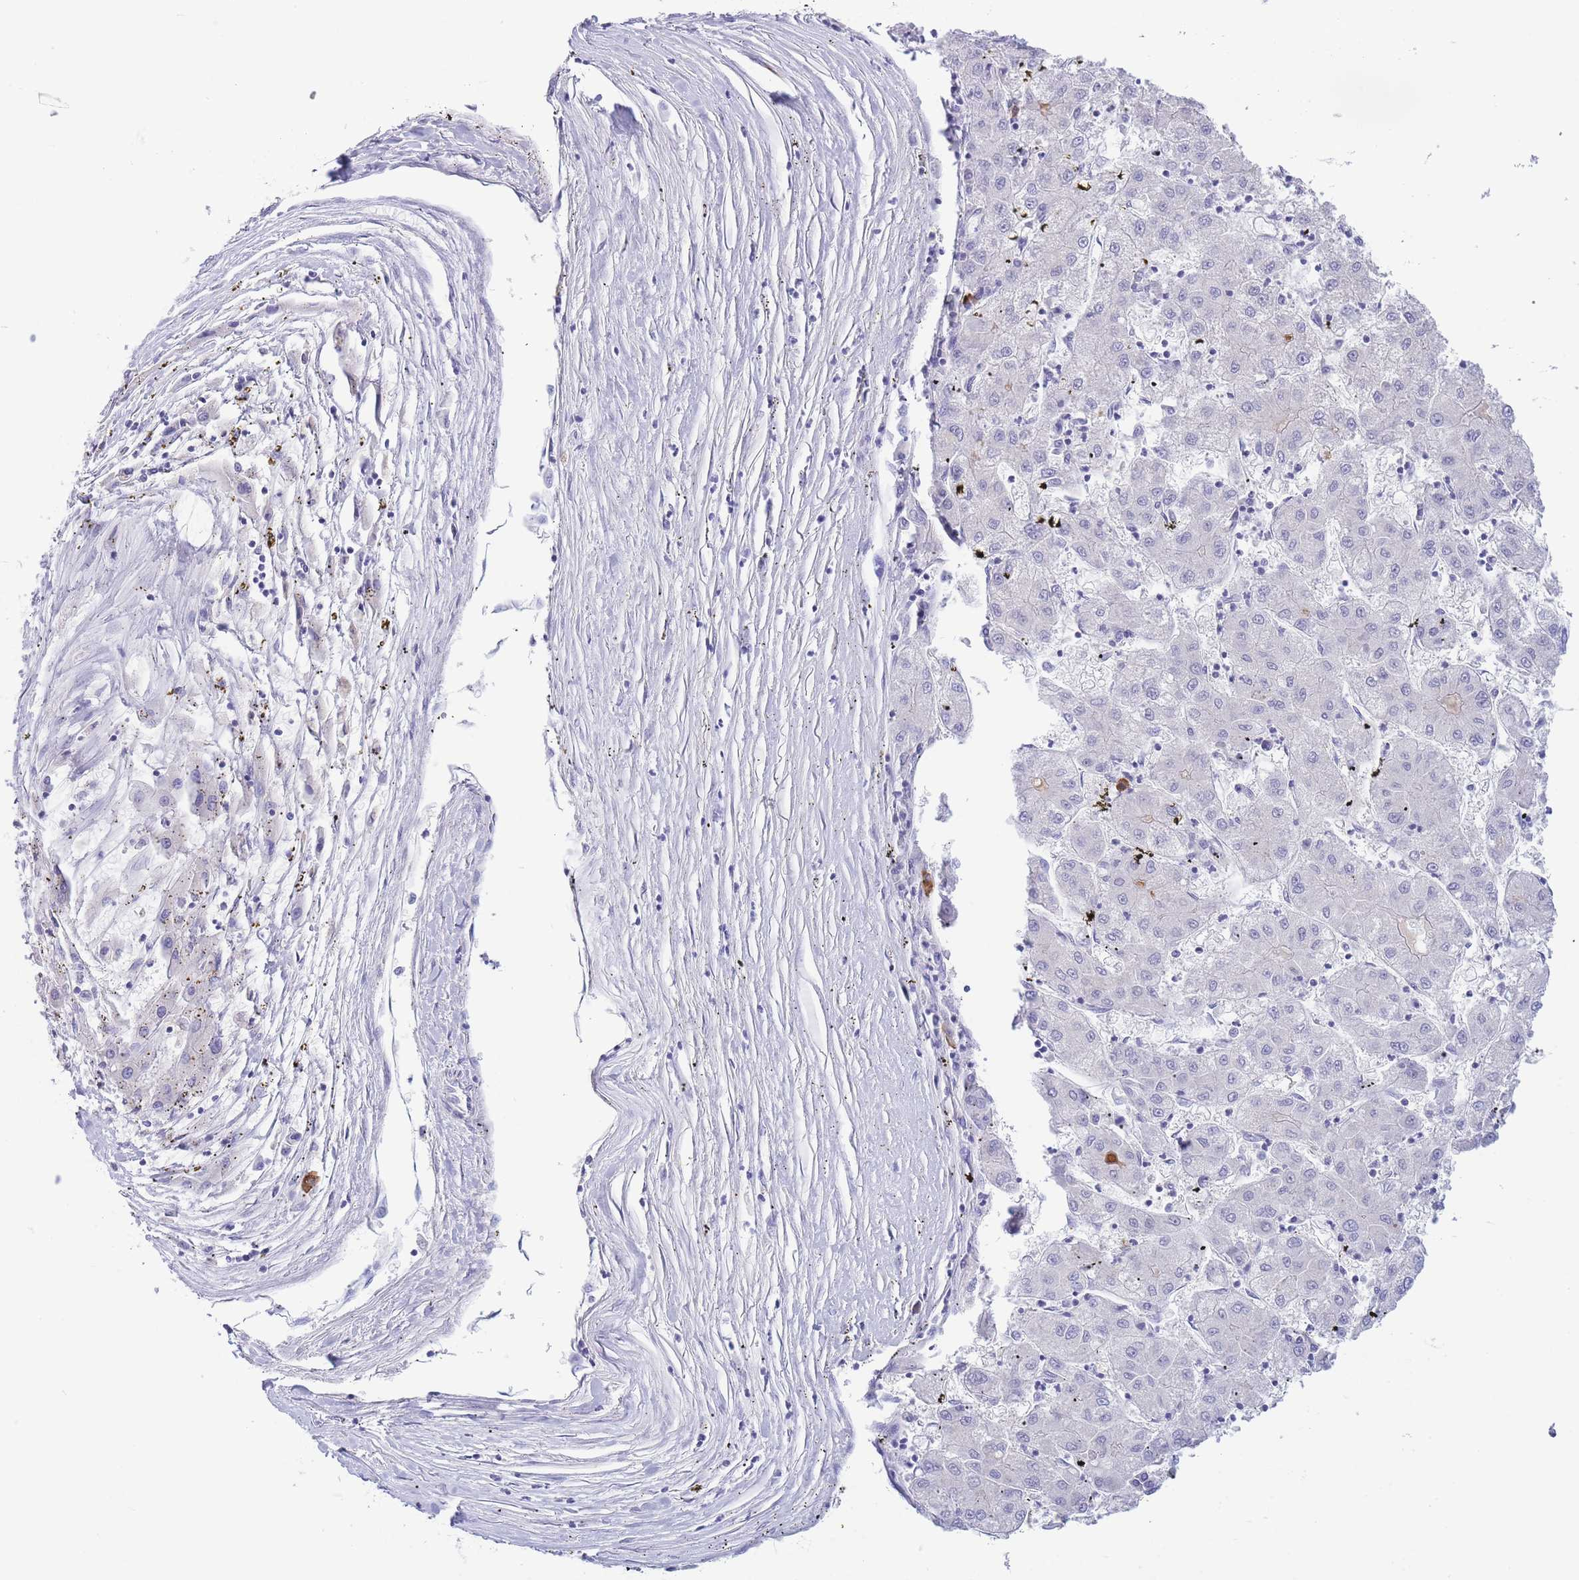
{"staining": {"intensity": "negative", "quantity": "none", "location": "none"}, "tissue": "liver cancer", "cell_type": "Tumor cells", "image_type": "cancer", "snomed": [{"axis": "morphology", "description": "Carcinoma, Hepatocellular, NOS"}, {"axis": "topography", "description": "Liver"}], "caption": "IHC photomicrograph of human liver hepatocellular carcinoma stained for a protein (brown), which reveals no staining in tumor cells. (DAB immunohistochemistry with hematoxylin counter stain).", "gene": "ASAP3", "patient": {"sex": "male", "age": 72}}